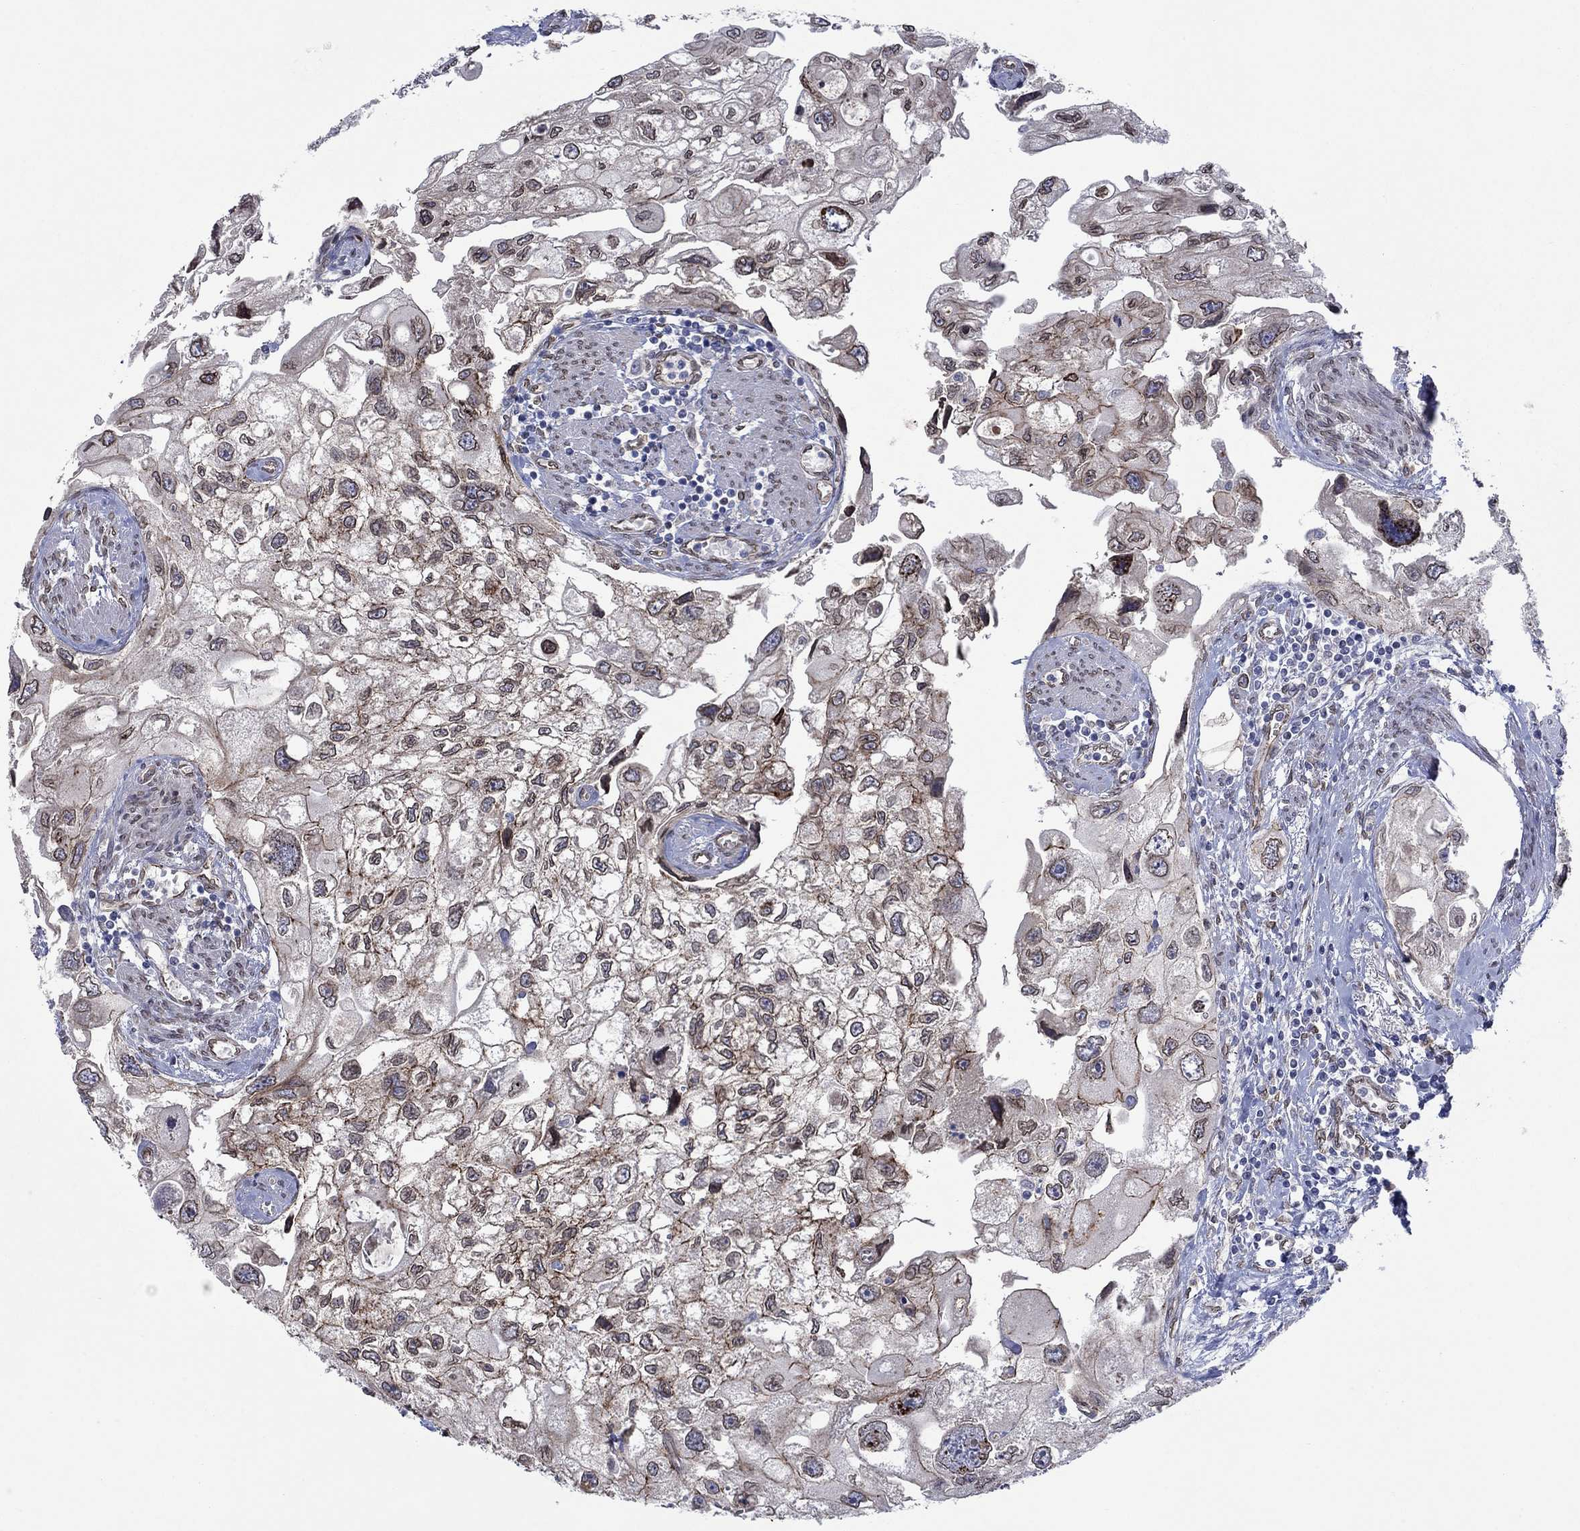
{"staining": {"intensity": "moderate", "quantity": "<25%", "location": "cytoplasmic/membranous"}, "tissue": "urothelial cancer", "cell_type": "Tumor cells", "image_type": "cancer", "snomed": [{"axis": "morphology", "description": "Urothelial carcinoma, High grade"}, {"axis": "topography", "description": "Urinary bladder"}], "caption": "Human urothelial cancer stained with a protein marker displays moderate staining in tumor cells.", "gene": "EMC9", "patient": {"sex": "male", "age": 59}}